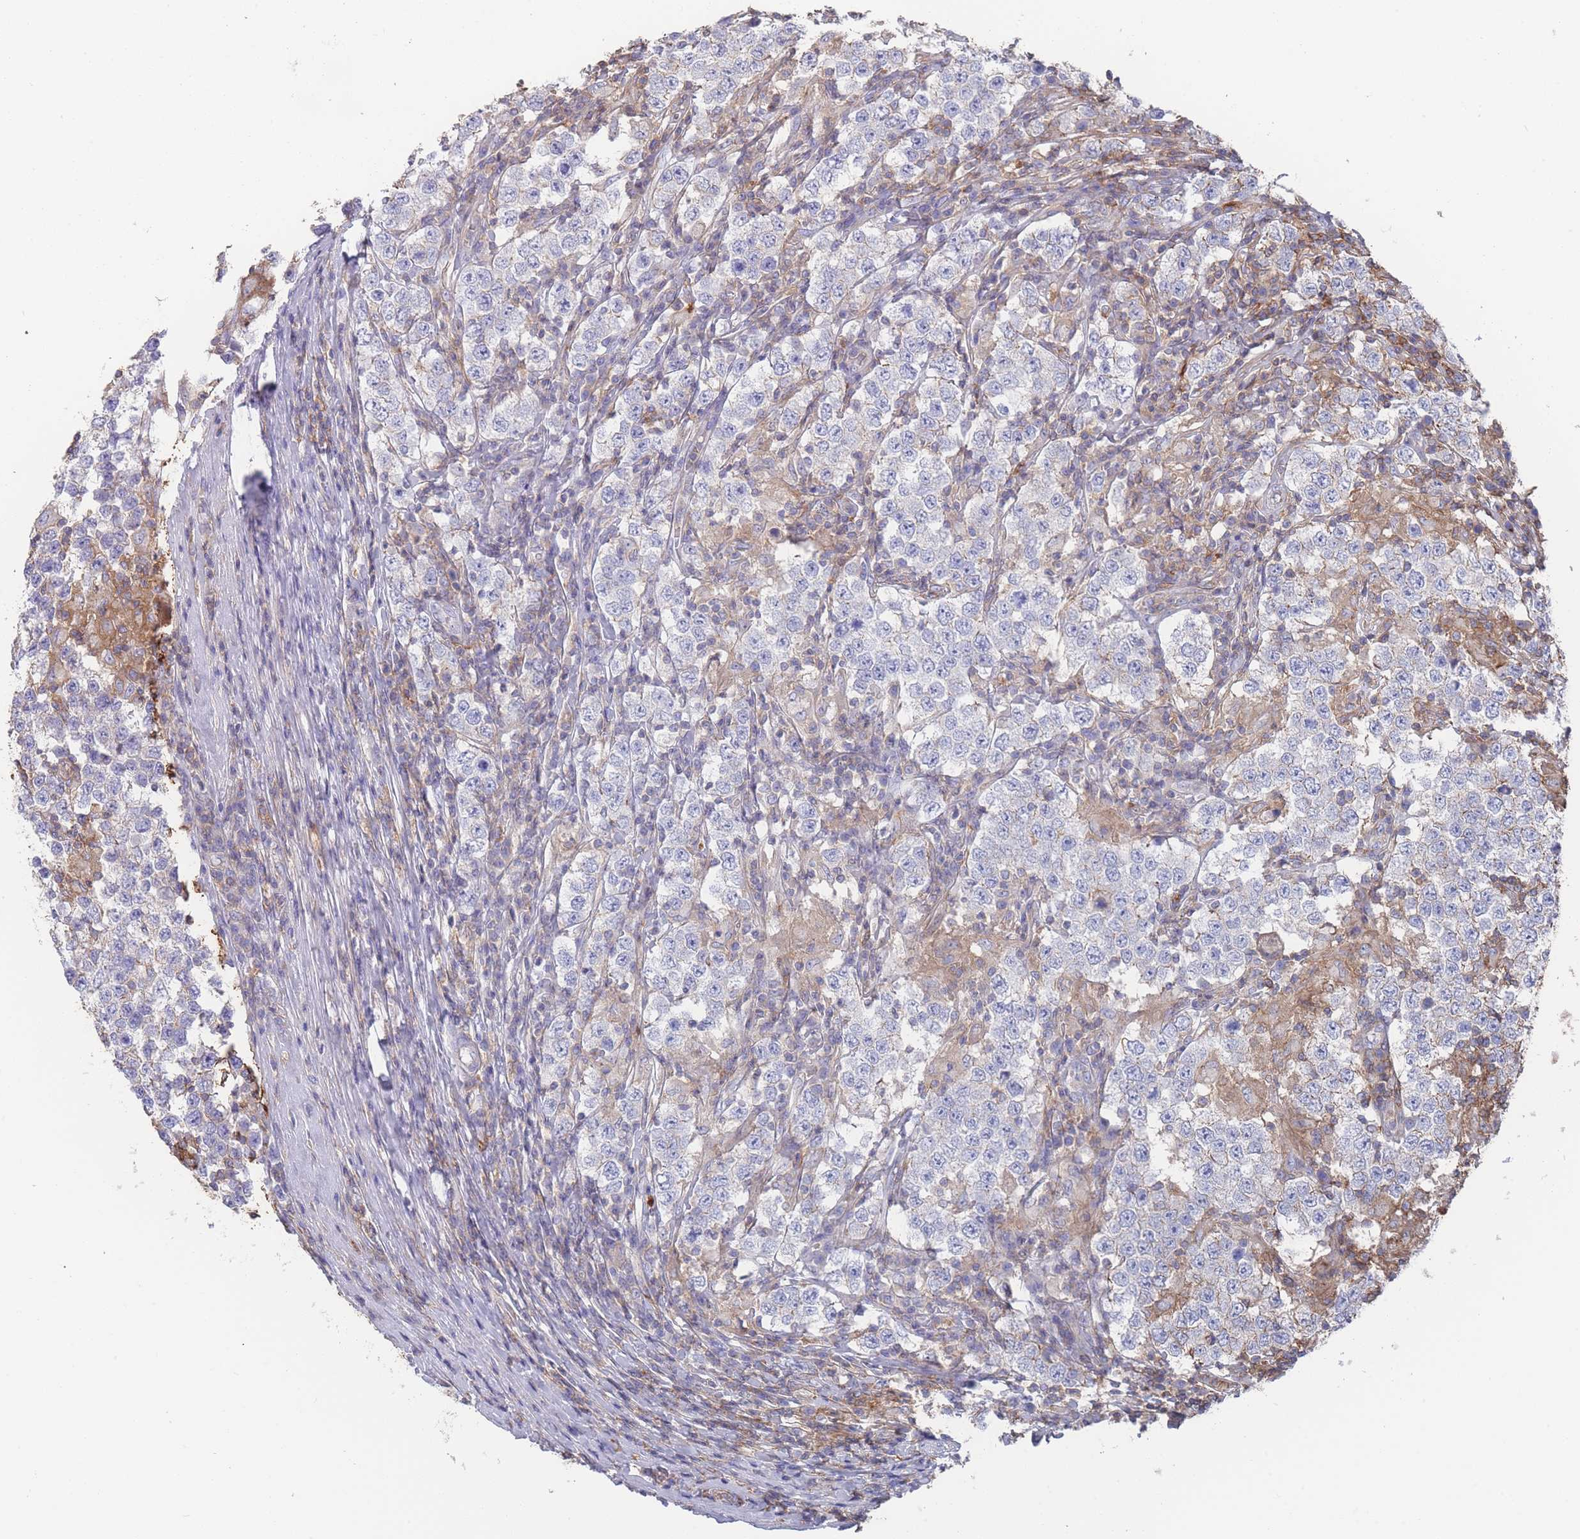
{"staining": {"intensity": "negative", "quantity": "none", "location": "none"}, "tissue": "testis cancer", "cell_type": "Tumor cells", "image_type": "cancer", "snomed": [{"axis": "morphology", "description": "Seminoma, NOS"}, {"axis": "morphology", "description": "Carcinoma, Embryonal, NOS"}, {"axis": "topography", "description": "Testis"}], "caption": "DAB immunohistochemical staining of testis embryonal carcinoma exhibits no significant expression in tumor cells. (DAB (3,3'-diaminobenzidine) immunohistochemistry (IHC) visualized using brightfield microscopy, high magnification).", "gene": "SCCPDH", "patient": {"sex": "male", "age": 41}}